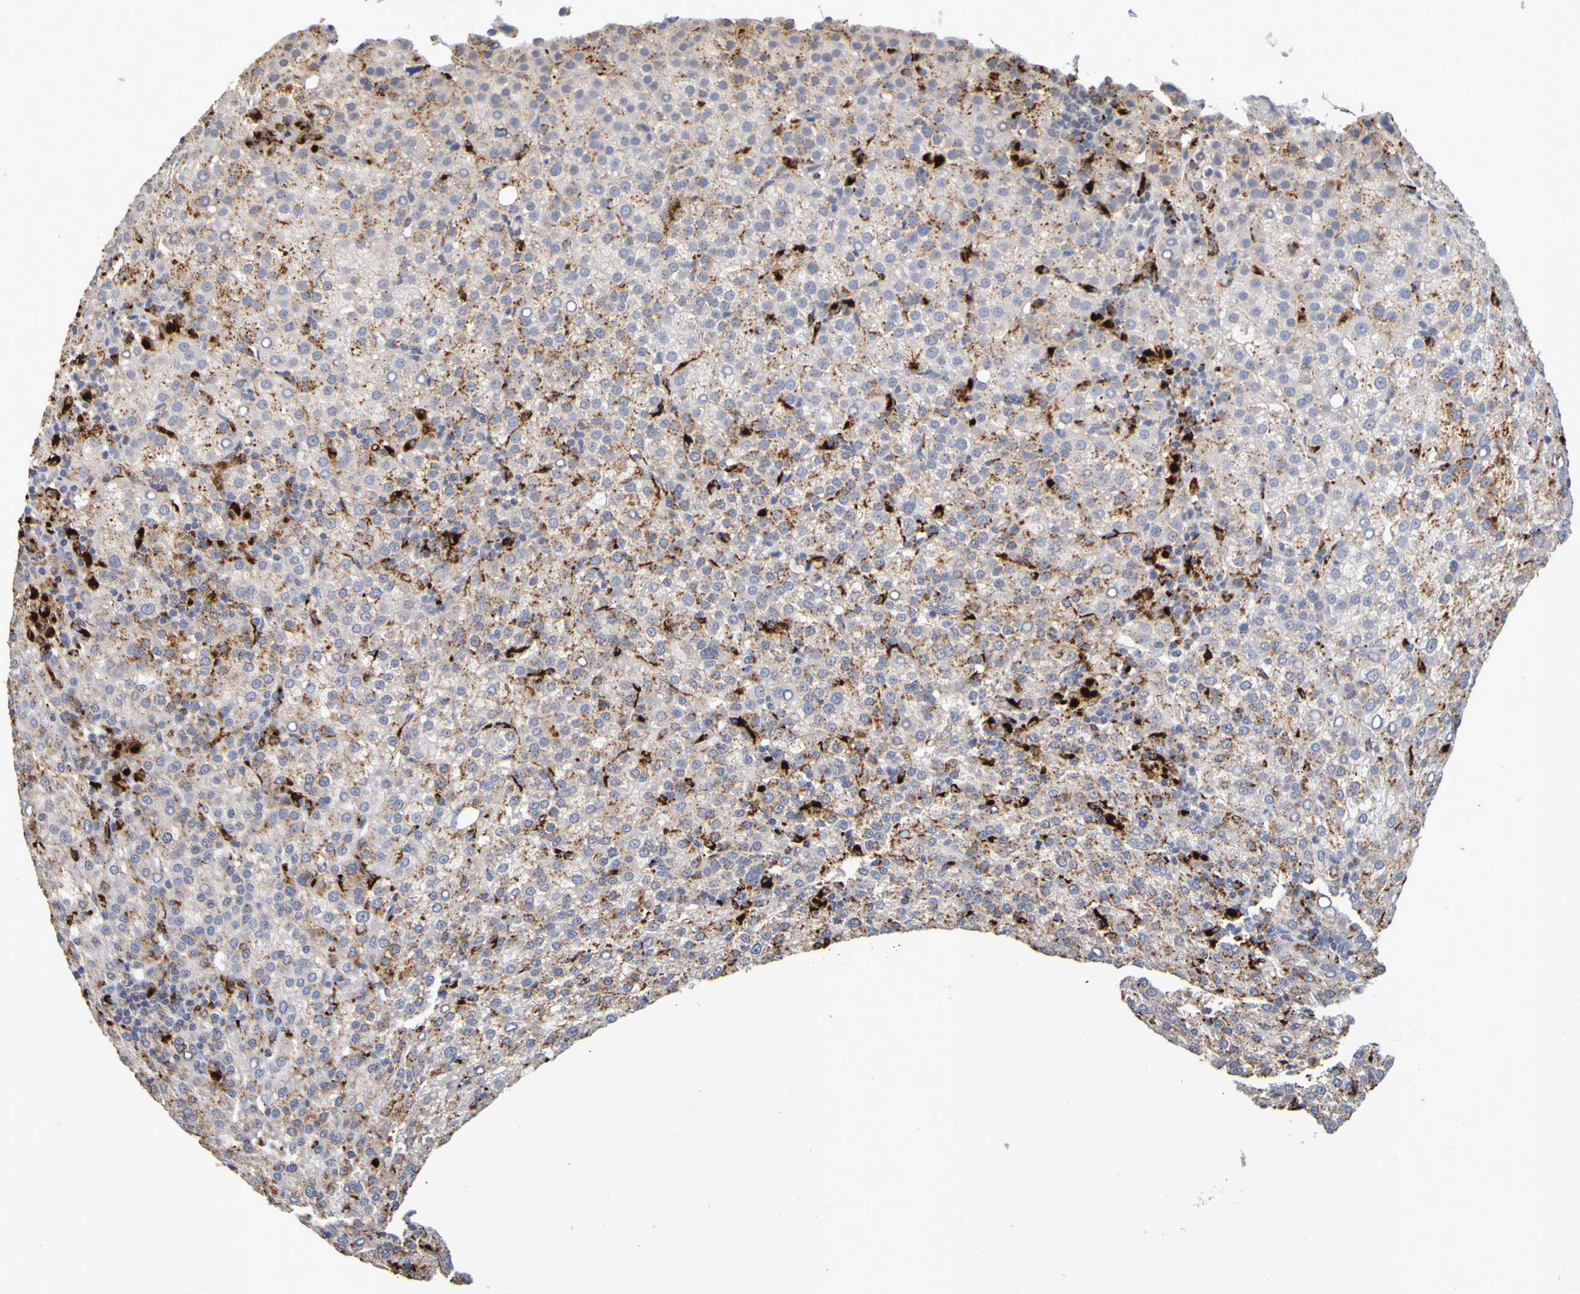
{"staining": {"intensity": "moderate", "quantity": "25%-75%", "location": "cytoplasmic/membranous"}, "tissue": "liver cancer", "cell_type": "Tumor cells", "image_type": "cancer", "snomed": [{"axis": "morphology", "description": "Carcinoma, Hepatocellular, NOS"}, {"axis": "topography", "description": "Liver"}], "caption": "Immunohistochemistry (DAB (3,3'-diaminobenzidine)) staining of human hepatocellular carcinoma (liver) demonstrates moderate cytoplasmic/membranous protein expression in about 25%-75% of tumor cells.", "gene": "TPH1", "patient": {"sex": "female", "age": 58}}